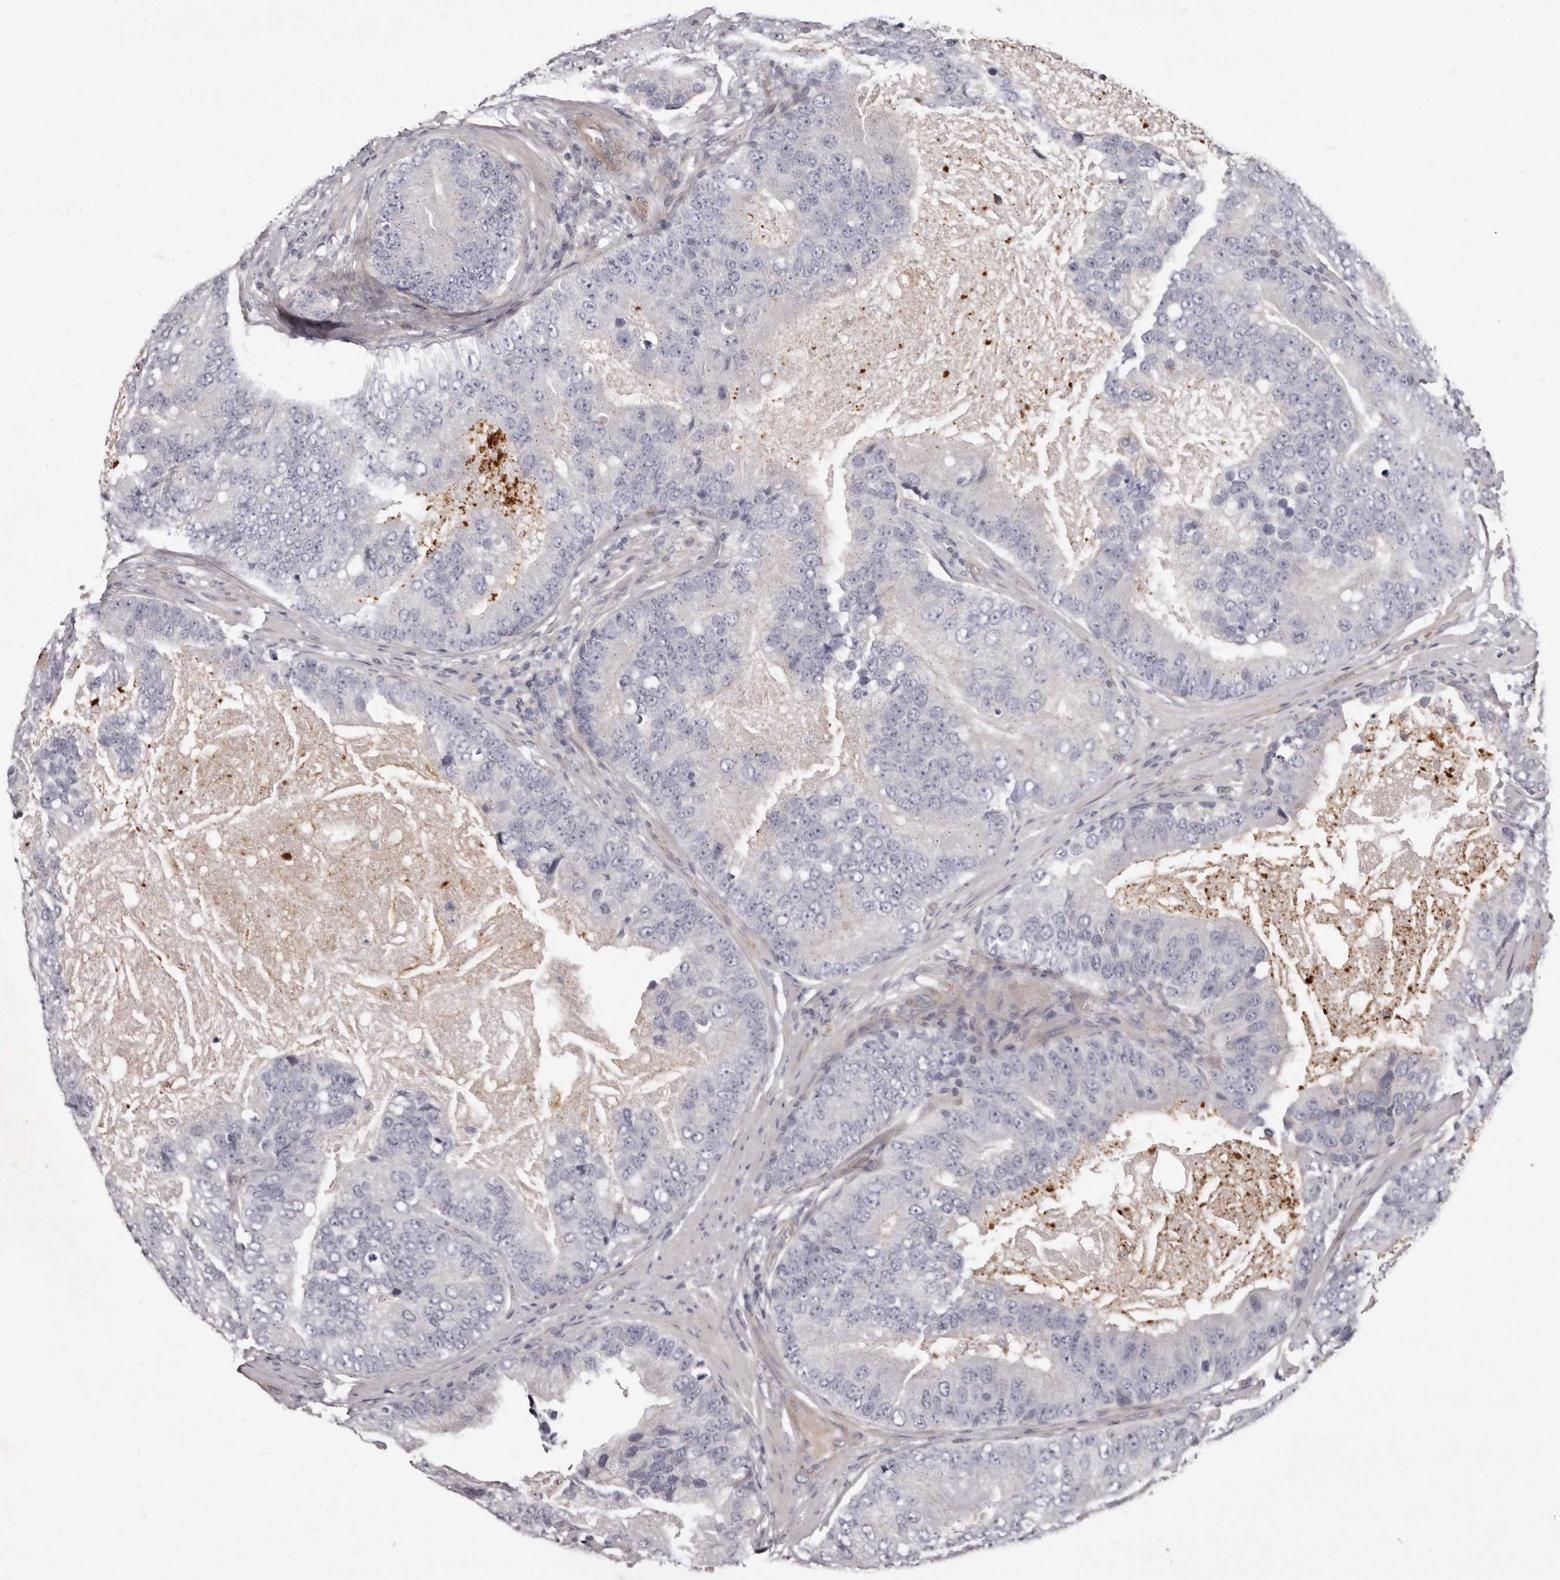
{"staining": {"intensity": "negative", "quantity": "none", "location": "none"}, "tissue": "prostate cancer", "cell_type": "Tumor cells", "image_type": "cancer", "snomed": [{"axis": "morphology", "description": "Adenocarcinoma, High grade"}, {"axis": "topography", "description": "Prostate"}], "caption": "High power microscopy histopathology image of an immunohistochemistry histopathology image of prostate cancer, revealing no significant positivity in tumor cells. (DAB immunohistochemistry visualized using brightfield microscopy, high magnification).", "gene": "PEG10", "patient": {"sex": "male", "age": 70}}